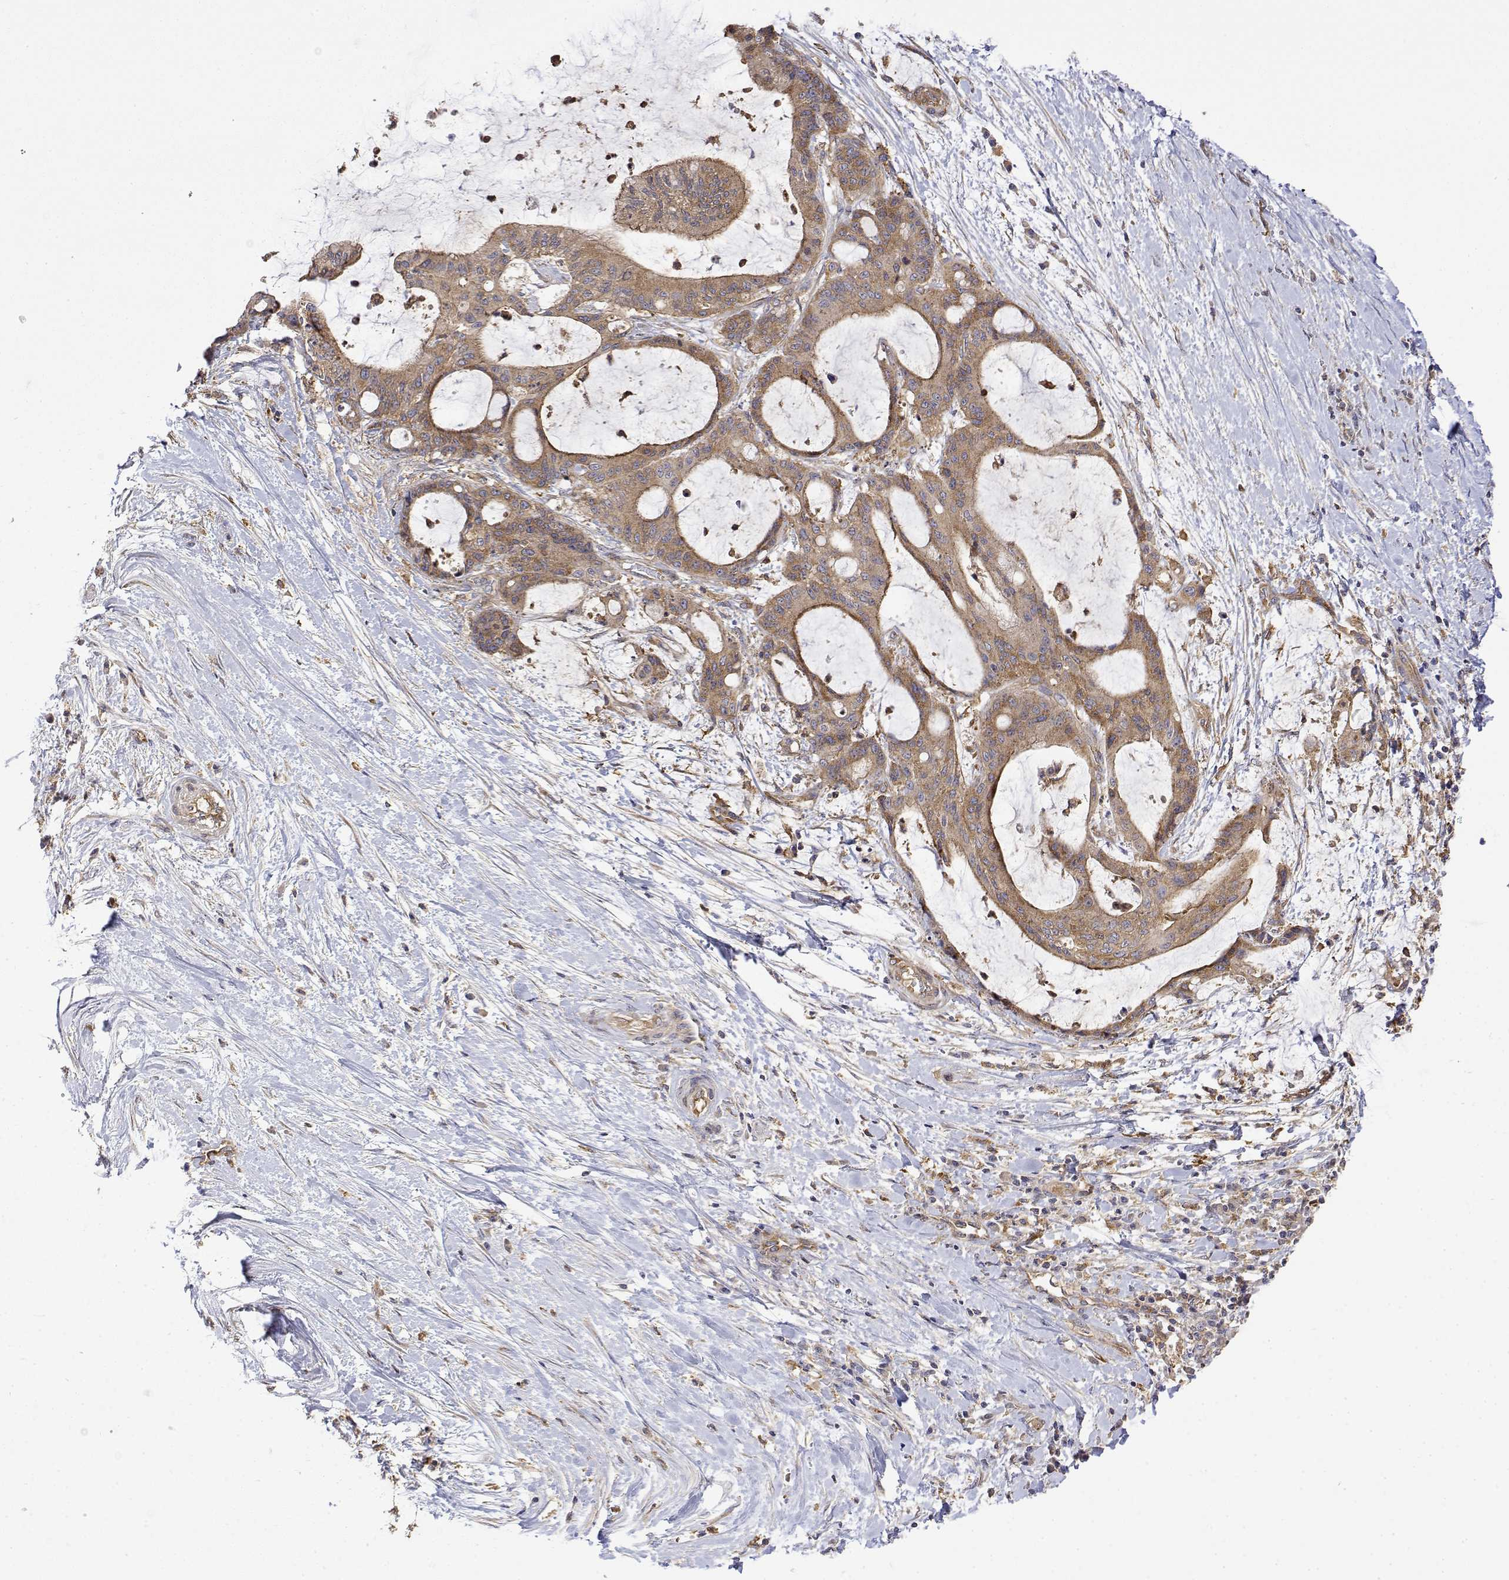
{"staining": {"intensity": "moderate", "quantity": ">75%", "location": "cytoplasmic/membranous"}, "tissue": "liver cancer", "cell_type": "Tumor cells", "image_type": "cancer", "snomed": [{"axis": "morphology", "description": "Cholangiocarcinoma"}, {"axis": "topography", "description": "Liver"}], "caption": "Tumor cells show medium levels of moderate cytoplasmic/membranous expression in about >75% of cells in liver cancer (cholangiocarcinoma). The staining is performed using DAB brown chromogen to label protein expression. The nuclei are counter-stained blue using hematoxylin.", "gene": "PACSIN2", "patient": {"sex": "female", "age": 73}}